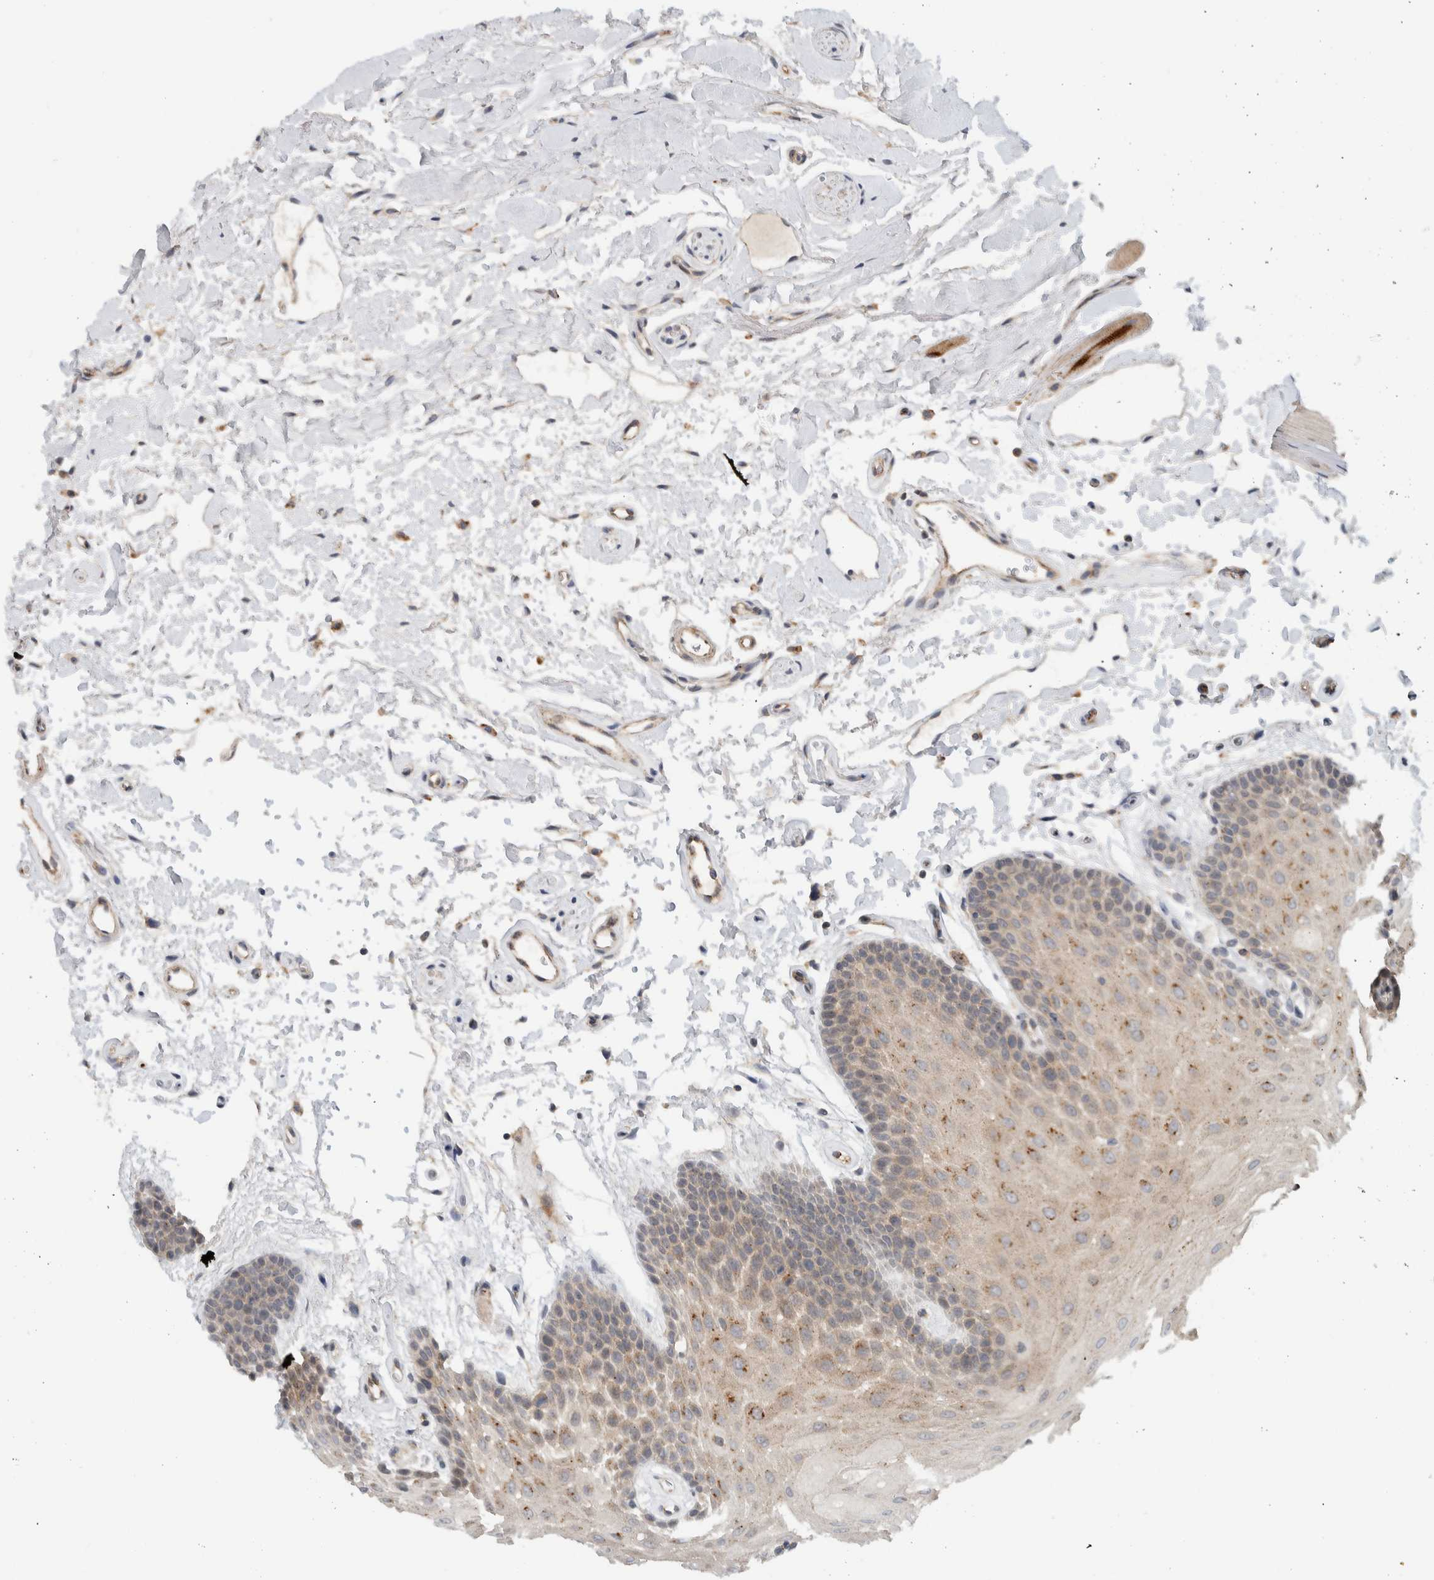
{"staining": {"intensity": "weak", "quantity": ">75%", "location": "cytoplasmic/membranous"}, "tissue": "oral mucosa", "cell_type": "Squamous epithelial cells", "image_type": "normal", "snomed": [{"axis": "morphology", "description": "Normal tissue, NOS"}, {"axis": "topography", "description": "Oral tissue"}], "caption": "High-magnification brightfield microscopy of unremarkable oral mucosa stained with DAB (3,3'-diaminobenzidine) (brown) and counterstained with hematoxylin (blue). squamous epithelial cells exhibit weak cytoplasmic/membranous expression is appreciated in about>75% of cells.", "gene": "MPRIP", "patient": {"sex": "male", "age": 62}}